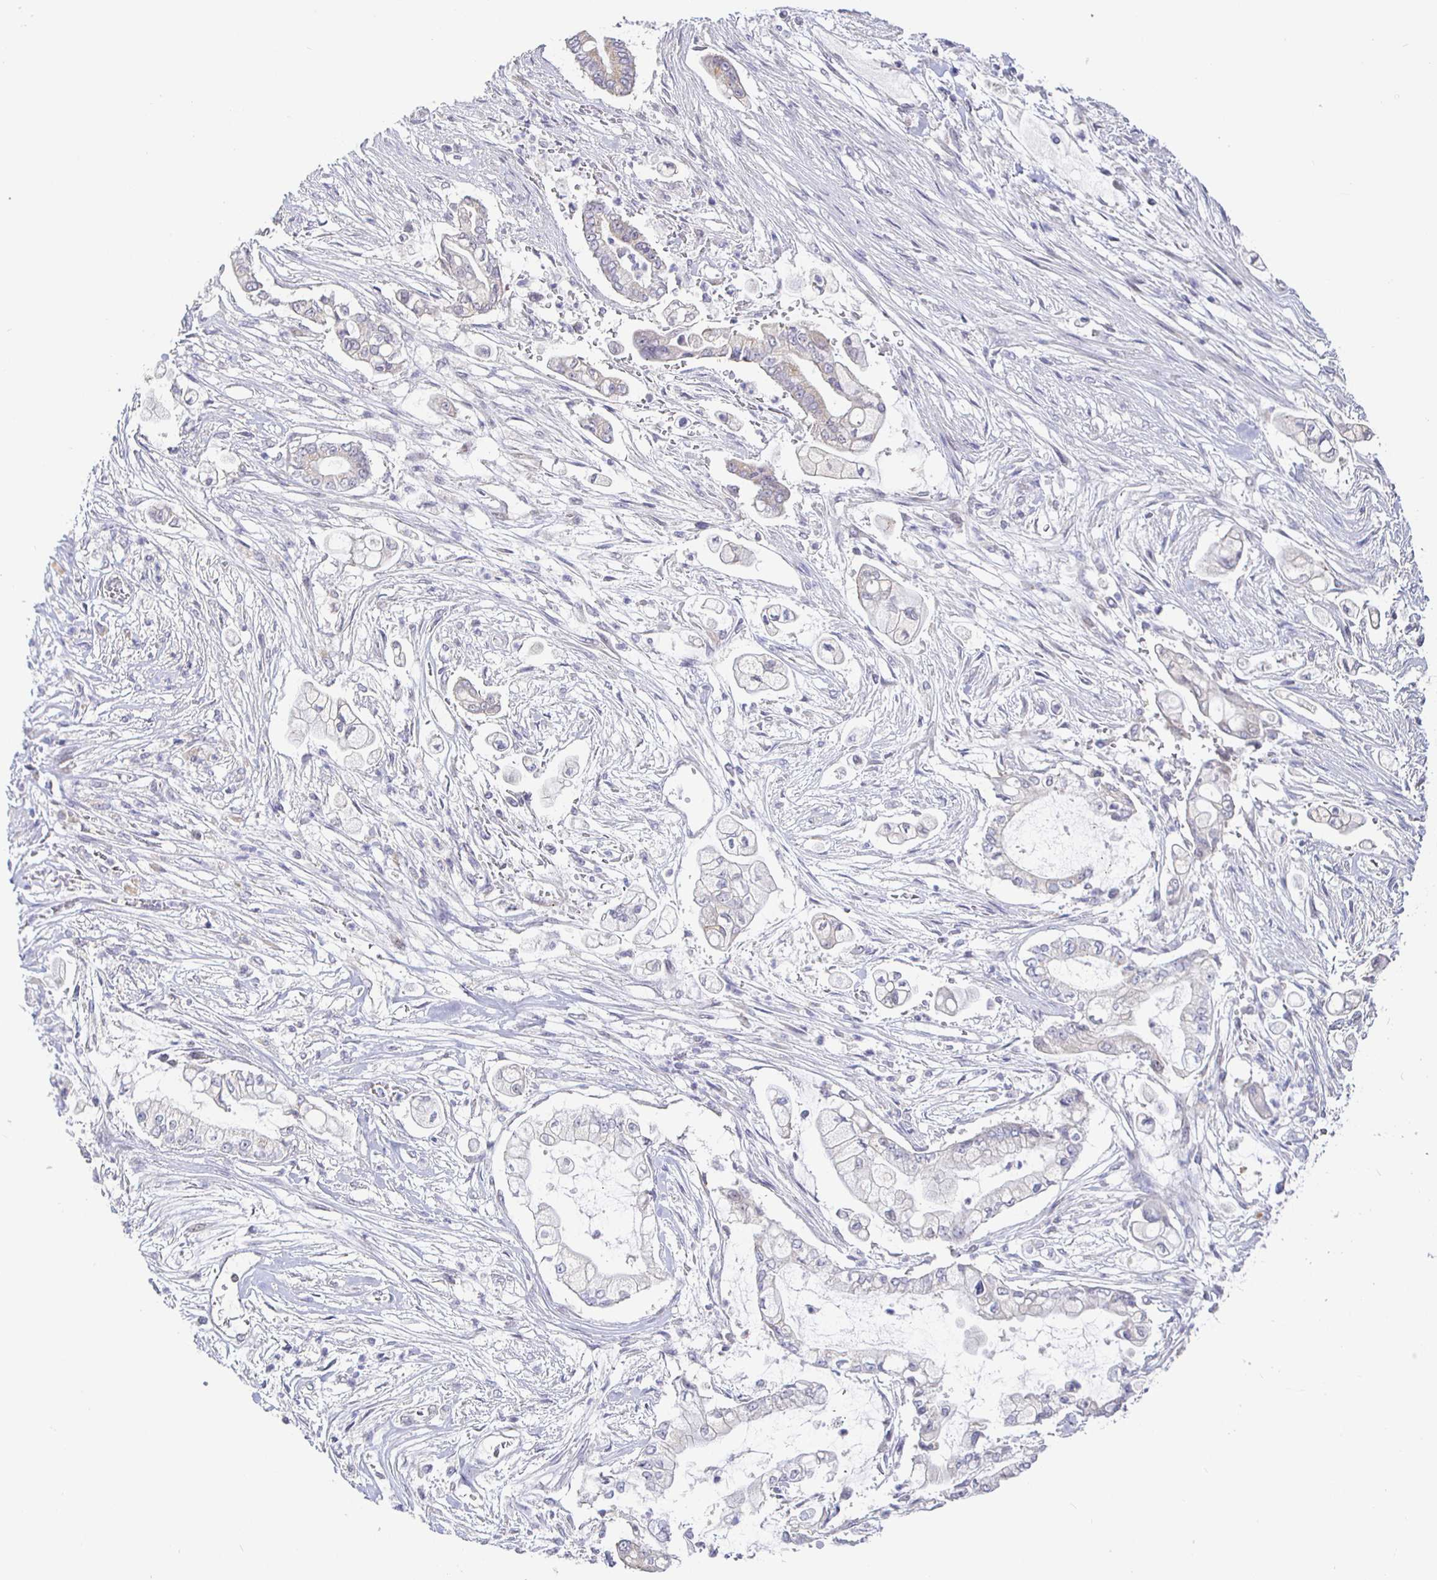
{"staining": {"intensity": "negative", "quantity": "none", "location": "none"}, "tissue": "pancreatic cancer", "cell_type": "Tumor cells", "image_type": "cancer", "snomed": [{"axis": "morphology", "description": "Adenocarcinoma, NOS"}, {"axis": "topography", "description": "Pancreas"}], "caption": "DAB (3,3'-diaminobenzidine) immunohistochemical staining of human pancreatic adenocarcinoma shows no significant positivity in tumor cells.", "gene": "CIT", "patient": {"sex": "female", "age": 69}}